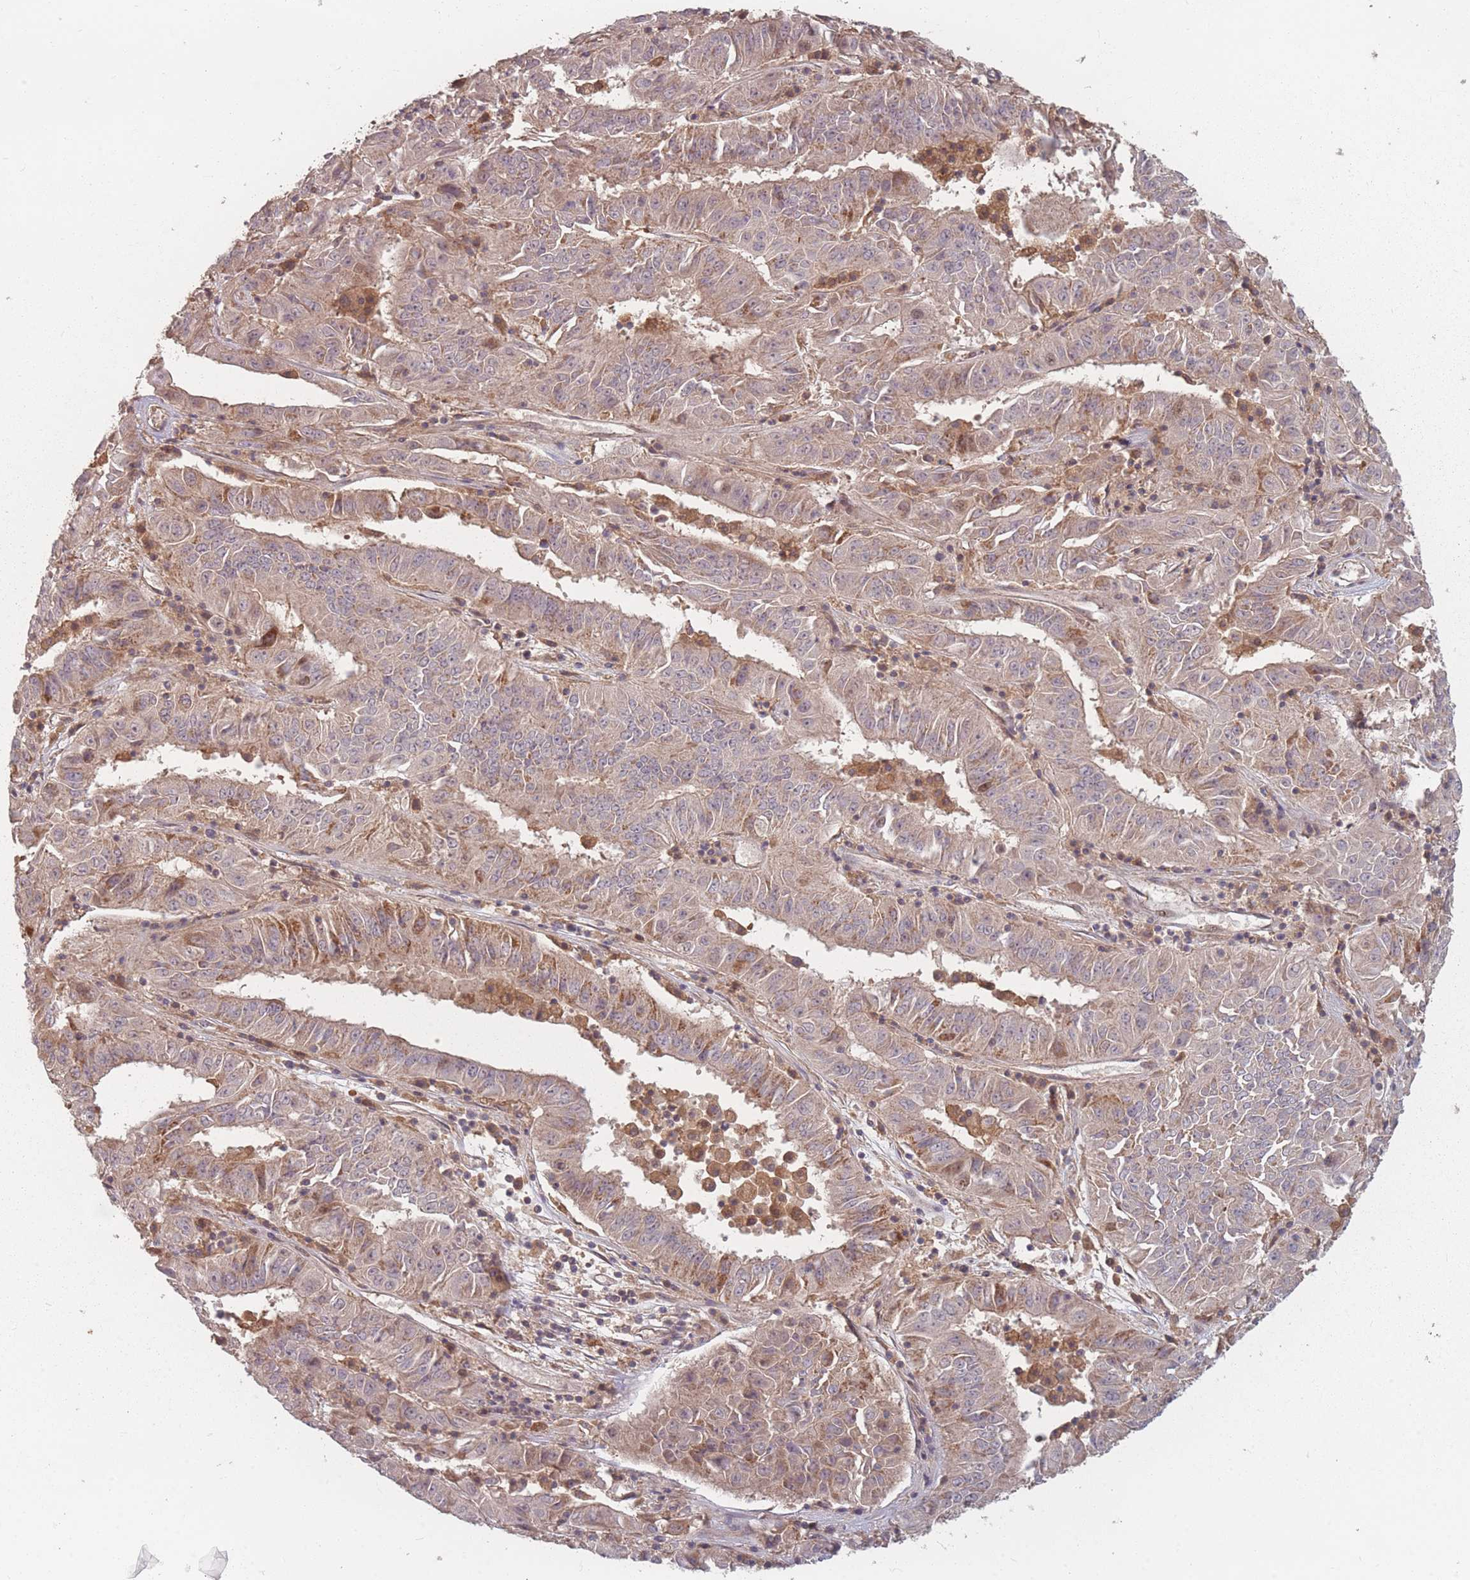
{"staining": {"intensity": "weak", "quantity": "25%-75%", "location": "cytoplasmic/membranous"}, "tissue": "pancreatic cancer", "cell_type": "Tumor cells", "image_type": "cancer", "snomed": [{"axis": "morphology", "description": "Adenocarcinoma, NOS"}, {"axis": "topography", "description": "Pancreas"}], "caption": "An immunohistochemistry photomicrograph of neoplastic tissue is shown. Protein staining in brown labels weak cytoplasmic/membranous positivity in pancreatic cancer within tumor cells.", "gene": "HAGH", "patient": {"sex": "male", "age": 63}}